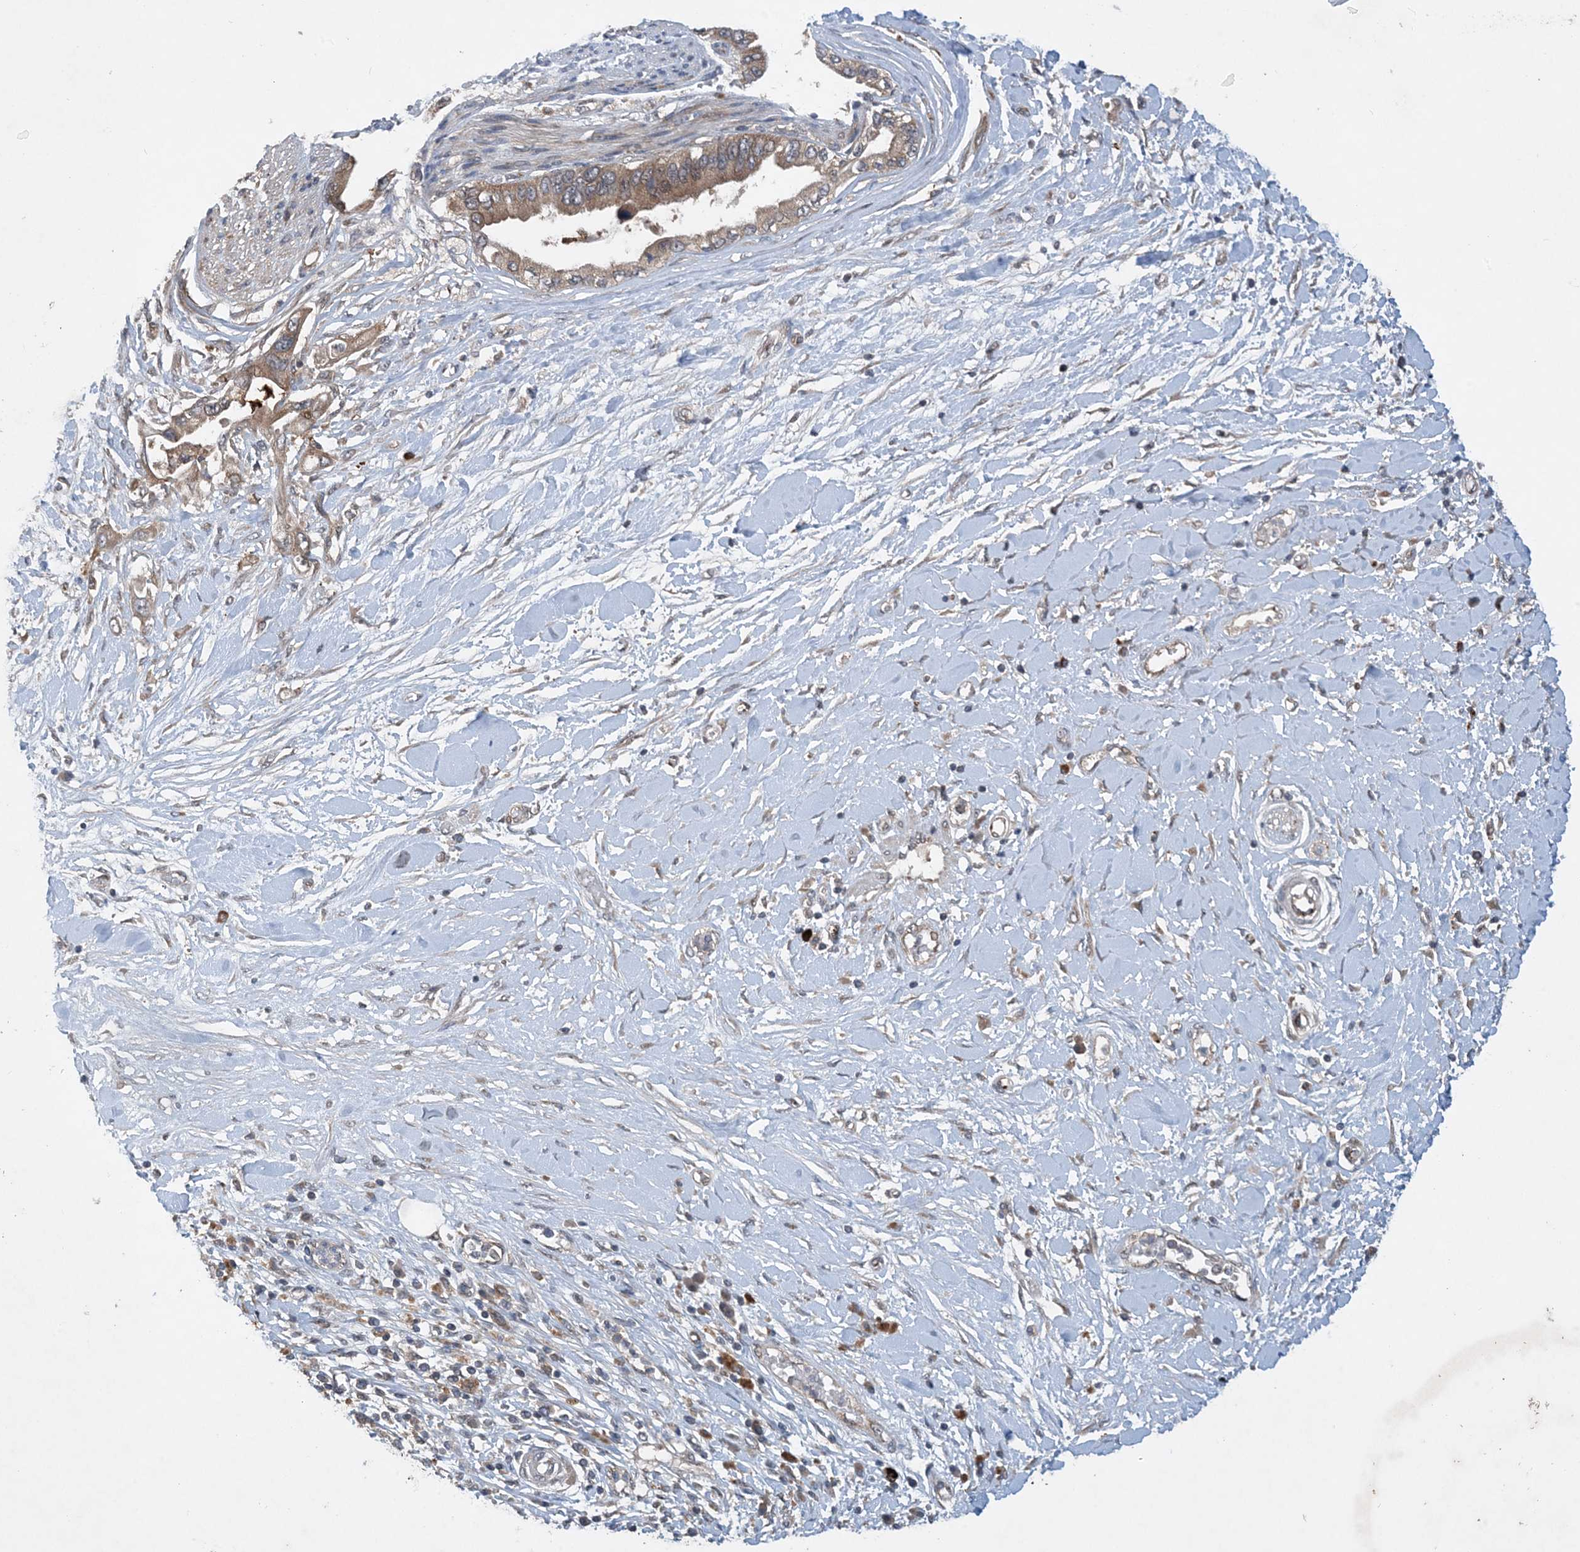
{"staining": {"intensity": "moderate", "quantity": ">75%", "location": "cytoplasmic/membranous"}, "tissue": "pancreatic cancer", "cell_type": "Tumor cells", "image_type": "cancer", "snomed": [{"axis": "morphology", "description": "Inflammation, NOS"}, {"axis": "morphology", "description": "Adenocarcinoma, NOS"}, {"axis": "topography", "description": "Pancreas"}], "caption": "Adenocarcinoma (pancreatic) was stained to show a protein in brown. There is medium levels of moderate cytoplasmic/membranous expression in about >75% of tumor cells. Nuclei are stained in blue.", "gene": "TINAG", "patient": {"sex": "female", "age": 56}}